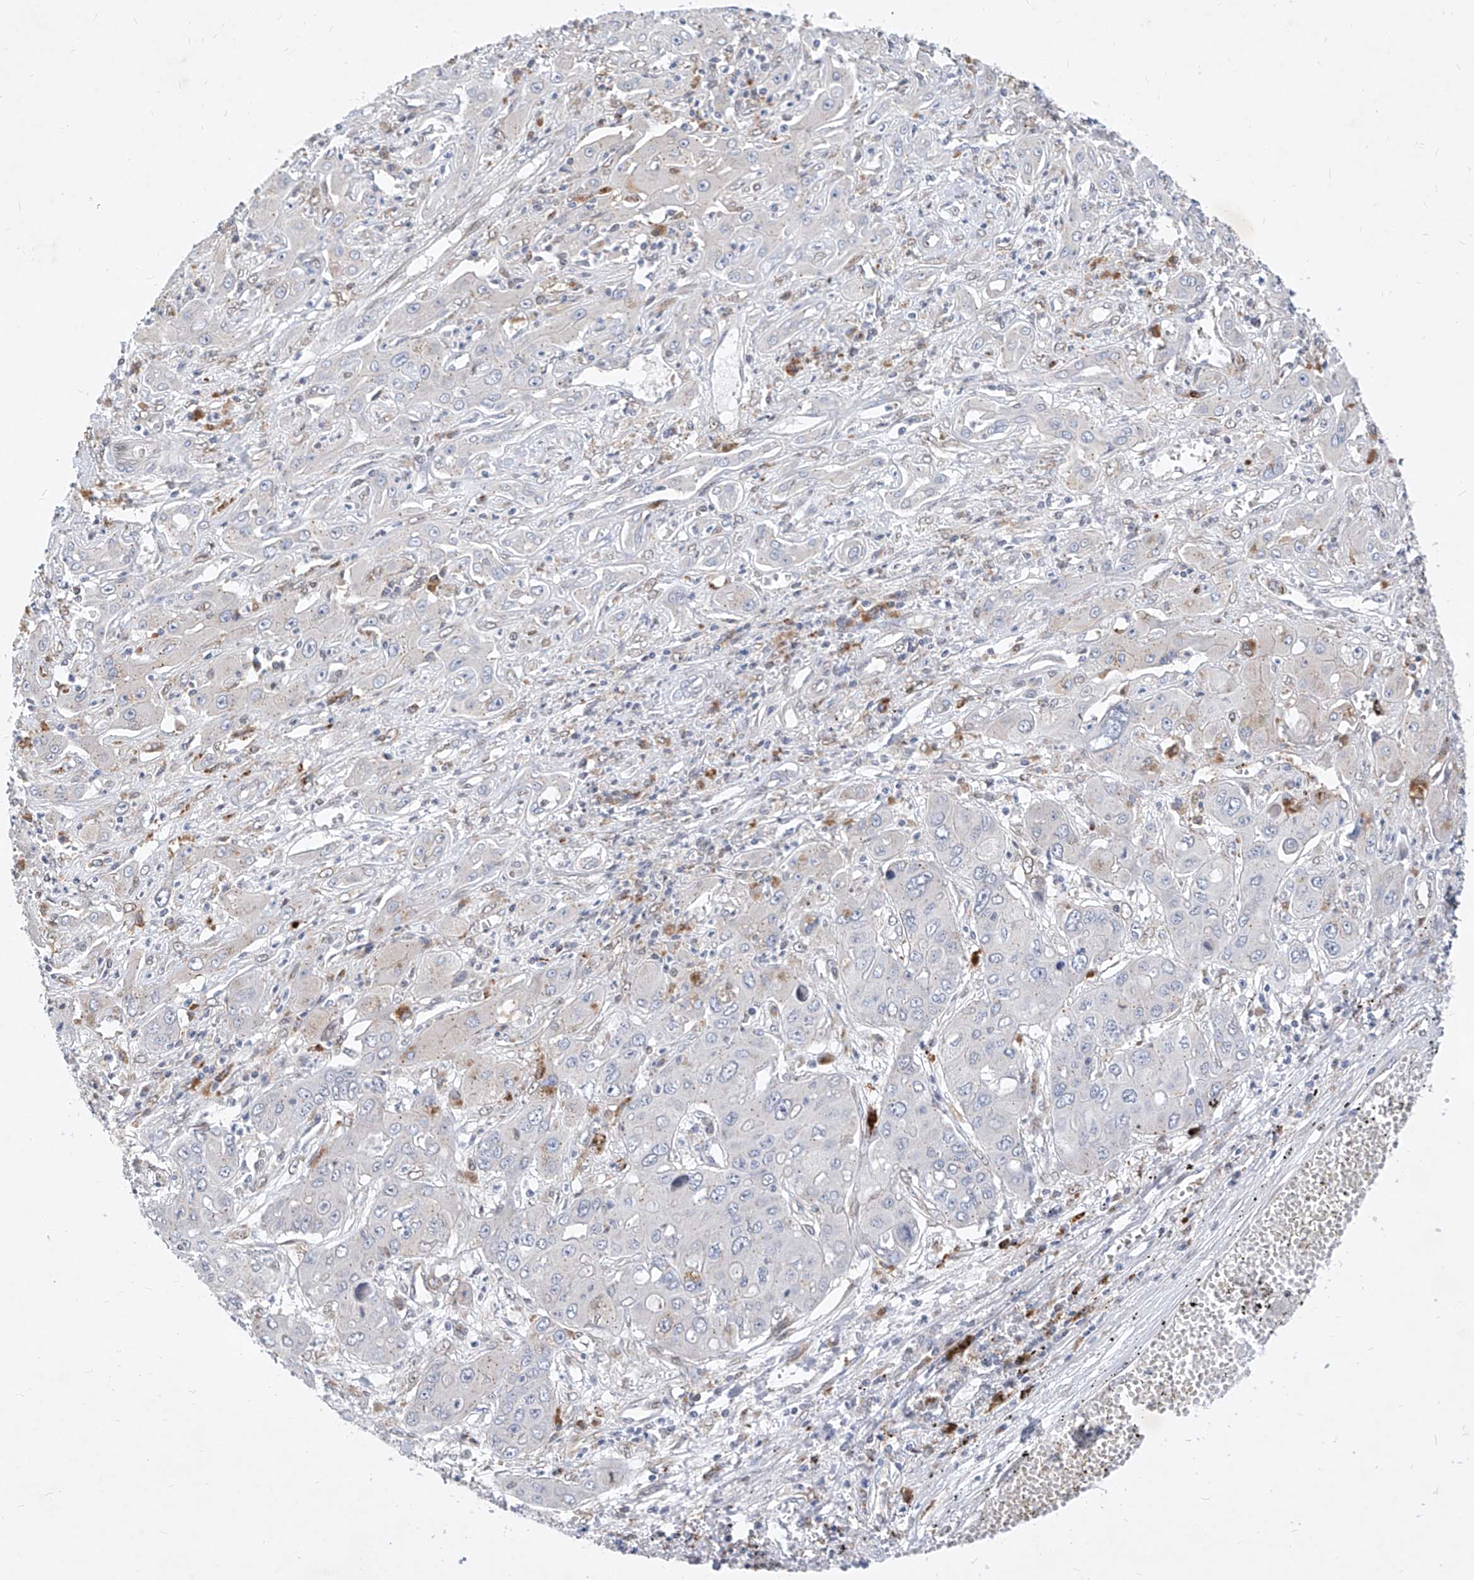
{"staining": {"intensity": "negative", "quantity": "none", "location": "none"}, "tissue": "liver cancer", "cell_type": "Tumor cells", "image_type": "cancer", "snomed": [{"axis": "morphology", "description": "Cholangiocarcinoma"}, {"axis": "topography", "description": "Liver"}], "caption": "Tumor cells show no significant staining in cholangiocarcinoma (liver).", "gene": "MX2", "patient": {"sex": "male", "age": 67}}